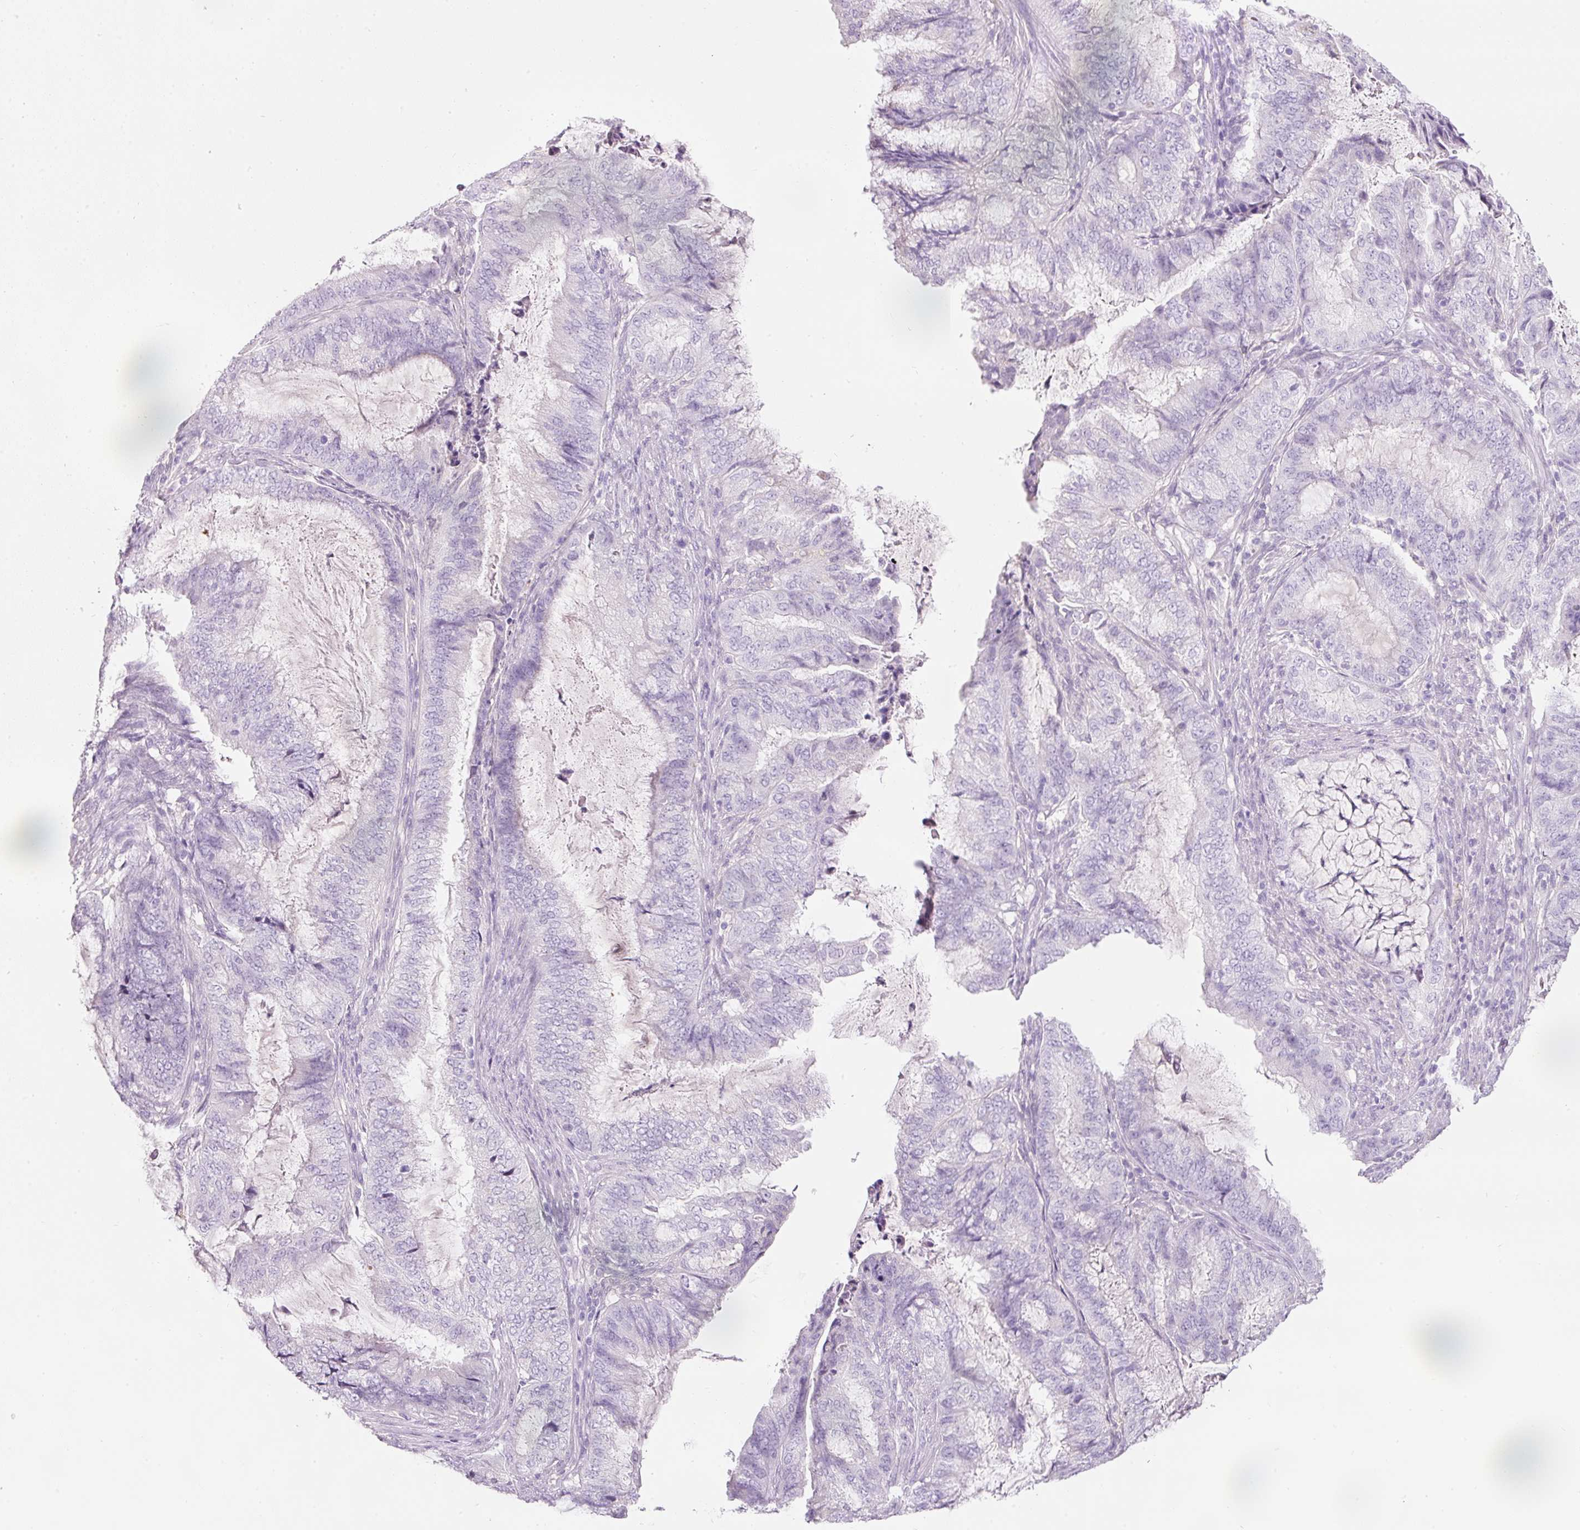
{"staining": {"intensity": "negative", "quantity": "none", "location": "none"}, "tissue": "endometrial cancer", "cell_type": "Tumor cells", "image_type": "cancer", "snomed": [{"axis": "morphology", "description": "Adenocarcinoma, NOS"}, {"axis": "topography", "description": "Endometrium"}], "caption": "Immunohistochemistry (IHC) image of adenocarcinoma (endometrial) stained for a protein (brown), which displays no expression in tumor cells. The staining is performed using DAB (3,3'-diaminobenzidine) brown chromogen with nuclei counter-stained in using hematoxylin.", "gene": "DNM1", "patient": {"sex": "female", "age": 51}}